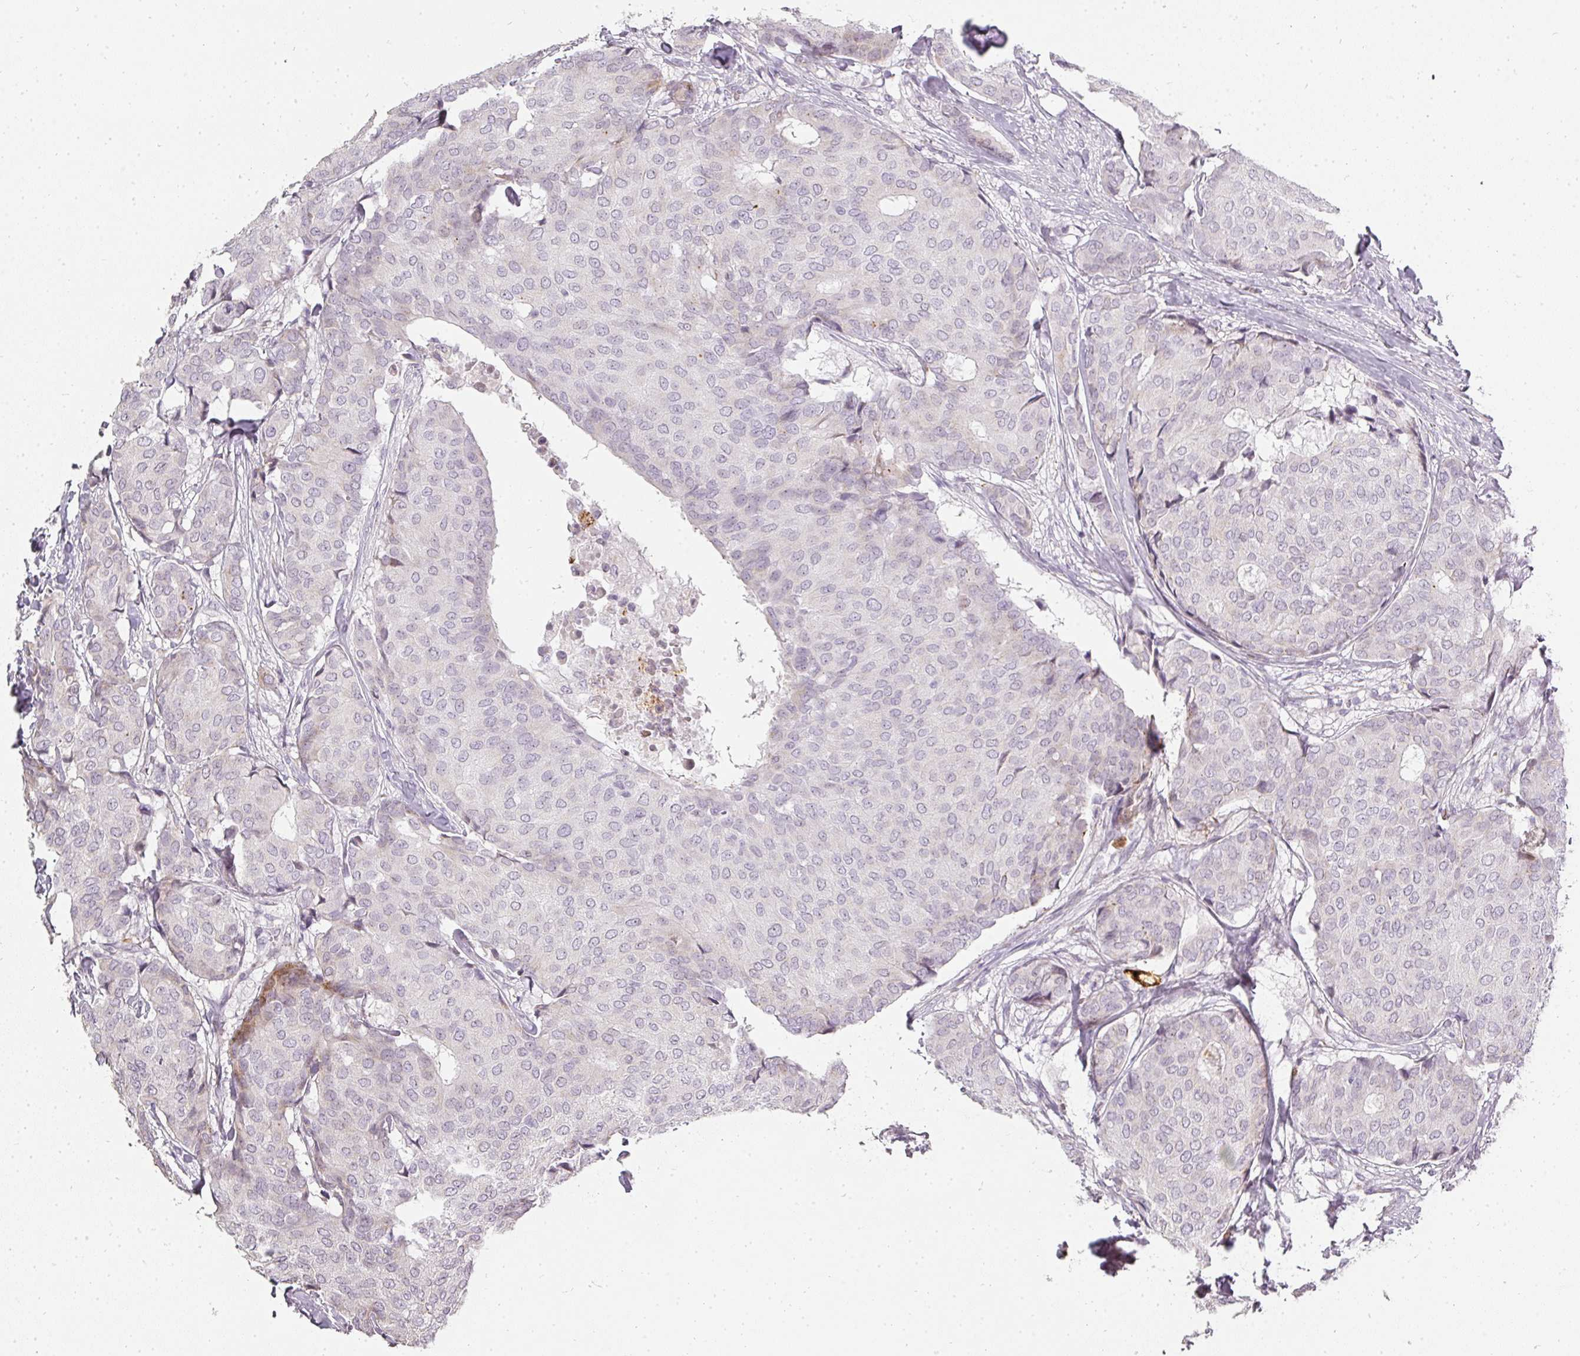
{"staining": {"intensity": "moderate", "quantity": "<25%", "location": "cytoplasmic/membranous"}, "tissue": "breast cancer", "cell_type": "Tumor cells", "image_type": "cancer", "snomed": [{"axis": "morphology", "description": "Duct carcinoma"}, {"axis": "topography", "description": "Breast"}], "caption": "High-power microscopy captured an IHC photomicrograph of breast cancer (infiltrating ductal carcinoma), revealing moderate cytoplasmic/membranous expression in approximately <25% of tumor cells.", "gene": "BIK", "patient": {"sex": "female", "age": 75}}